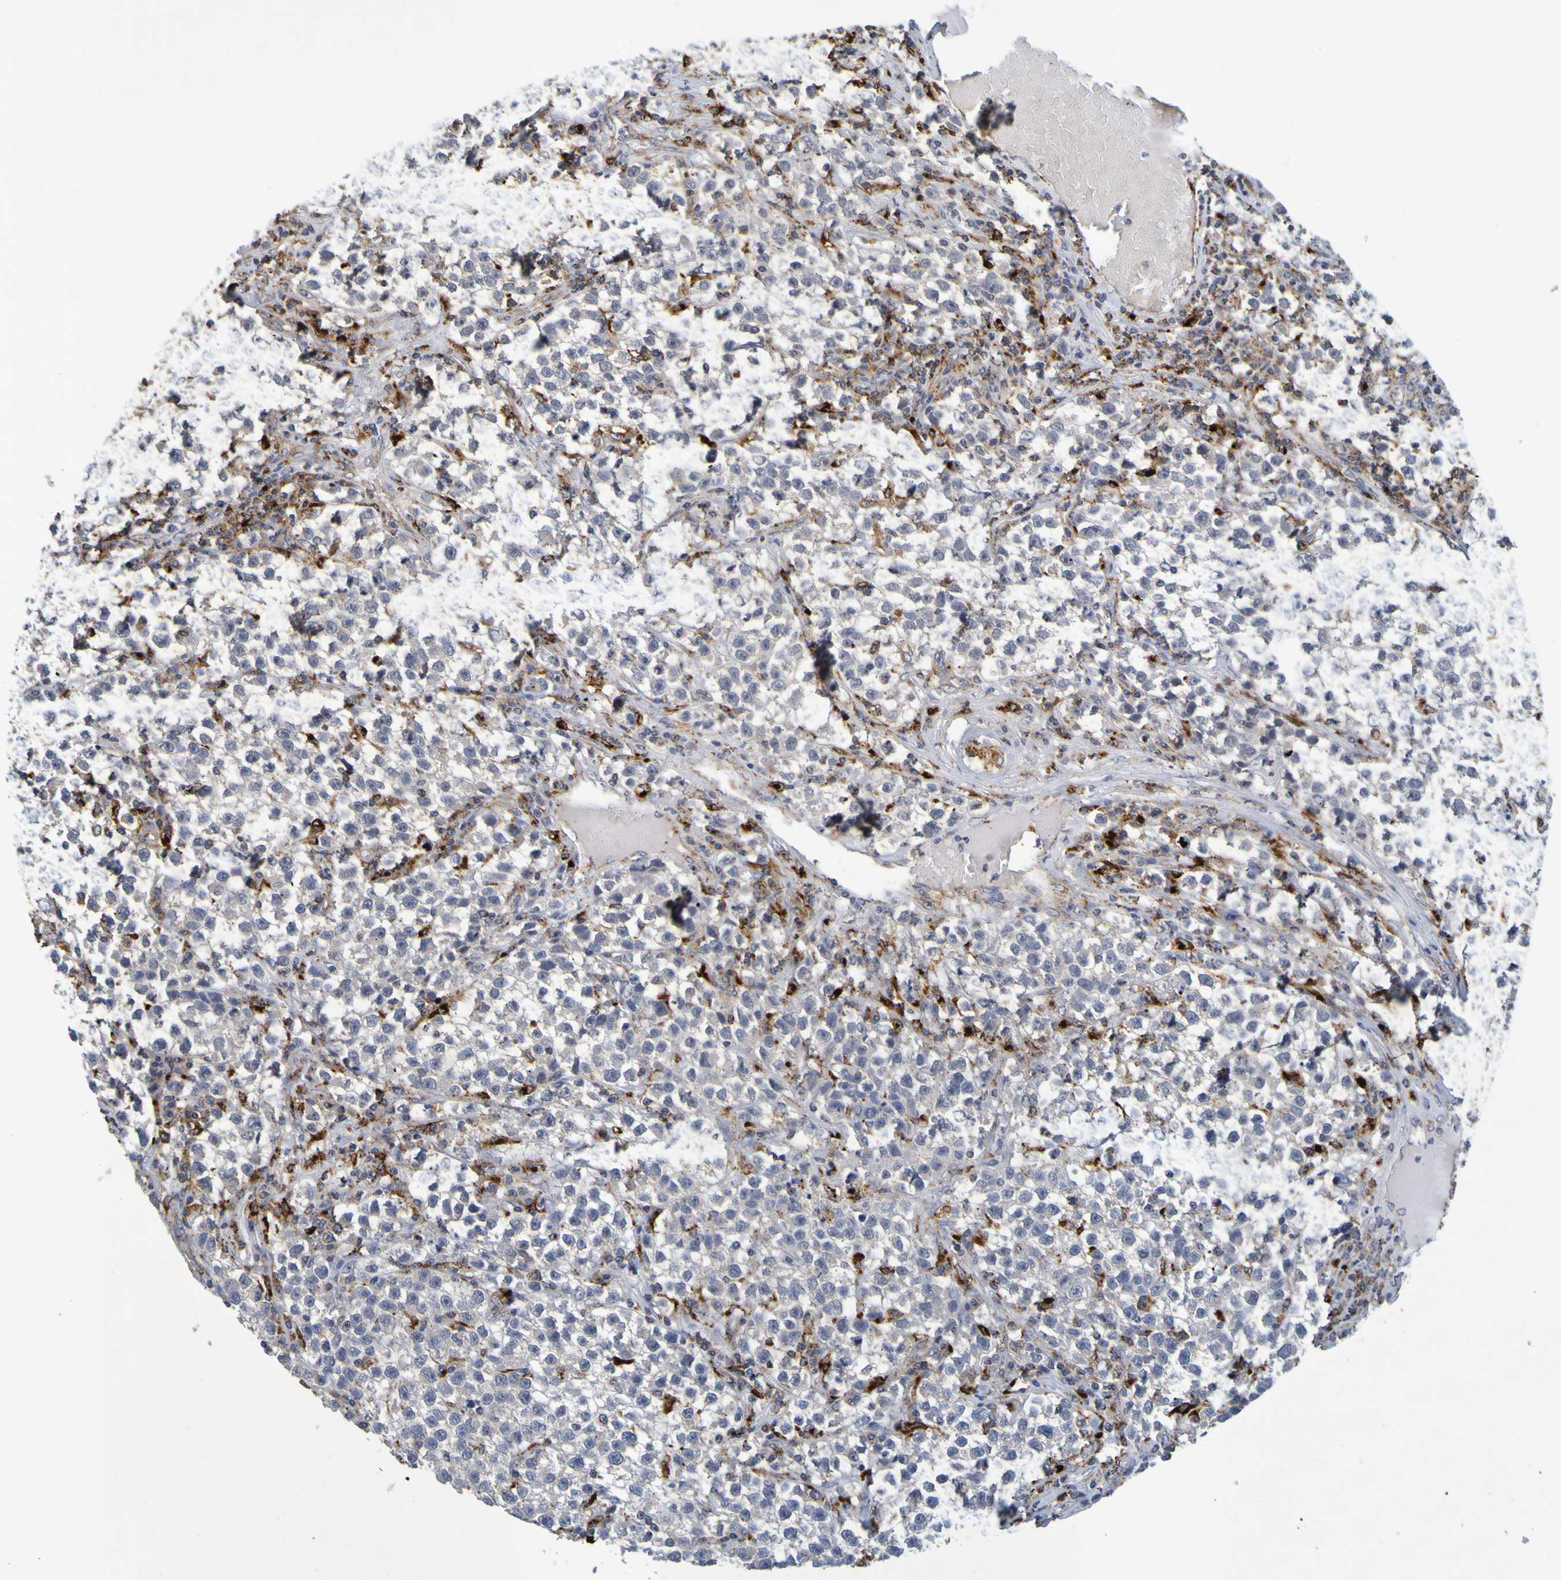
{"staining": {"intensity": "negative", "quantity": "none", "location": "none"}, "tissue": "testis cancer", "cell_type": "Tumor cells", "image_type": "cancer", "snomed": [{"axis": "morphology", "description": "Seminoma, NOS"}, {"axis": "topography", "description": "Testis"}], "caption": "This image is of testis cancer (seminoma) stained with immunohistochemistry (IHC) to label a protein in brown with the nuclei are counter-stained blue. There is no expression in tumor cells.", "gene": "TPH1", "patient": {"sex": "male", "age": 22}}